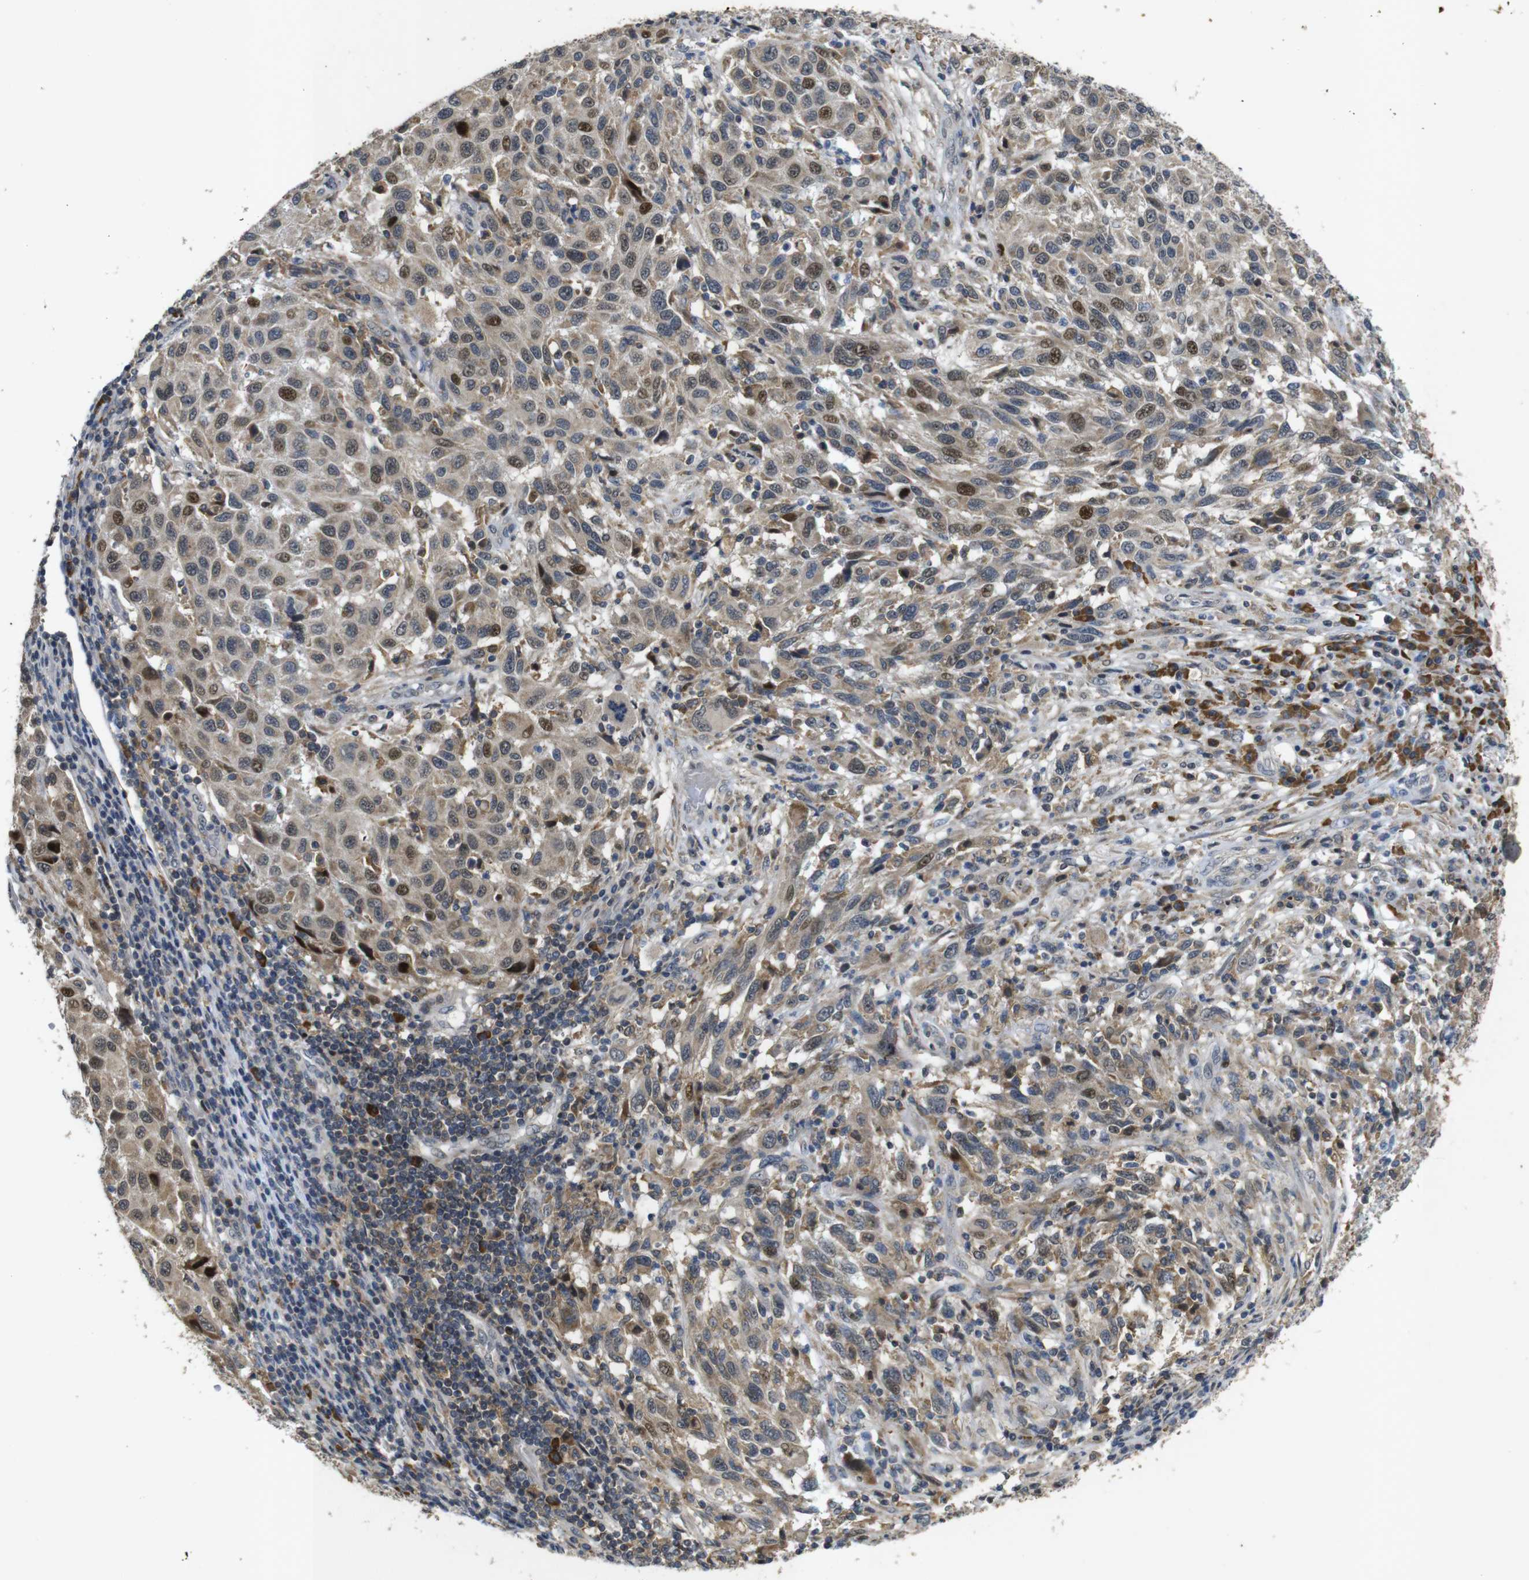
{"staining": {"intensity": "weak", "quantity": ">75%", "location": "cytoplasmic/membranous,nuclear"}, "tissue": "melanoma", "cell_type": "Tumor cells", "image_type": "cancer", "snomed": [{"axis": "morphology", "description": "Malignant melanoma, Metastatic site"}, {"axis": "topography", "description": "Lymph node"}], "caption": "The micrograph reveals a brown stain indicating the presence of a protein in the cytoplasmic/membranous and nuclear of tumor cells in malignant melanoma (metastatic site).", "gene": "MAGI2", "patient": {"sex": "male", "age": 61}}